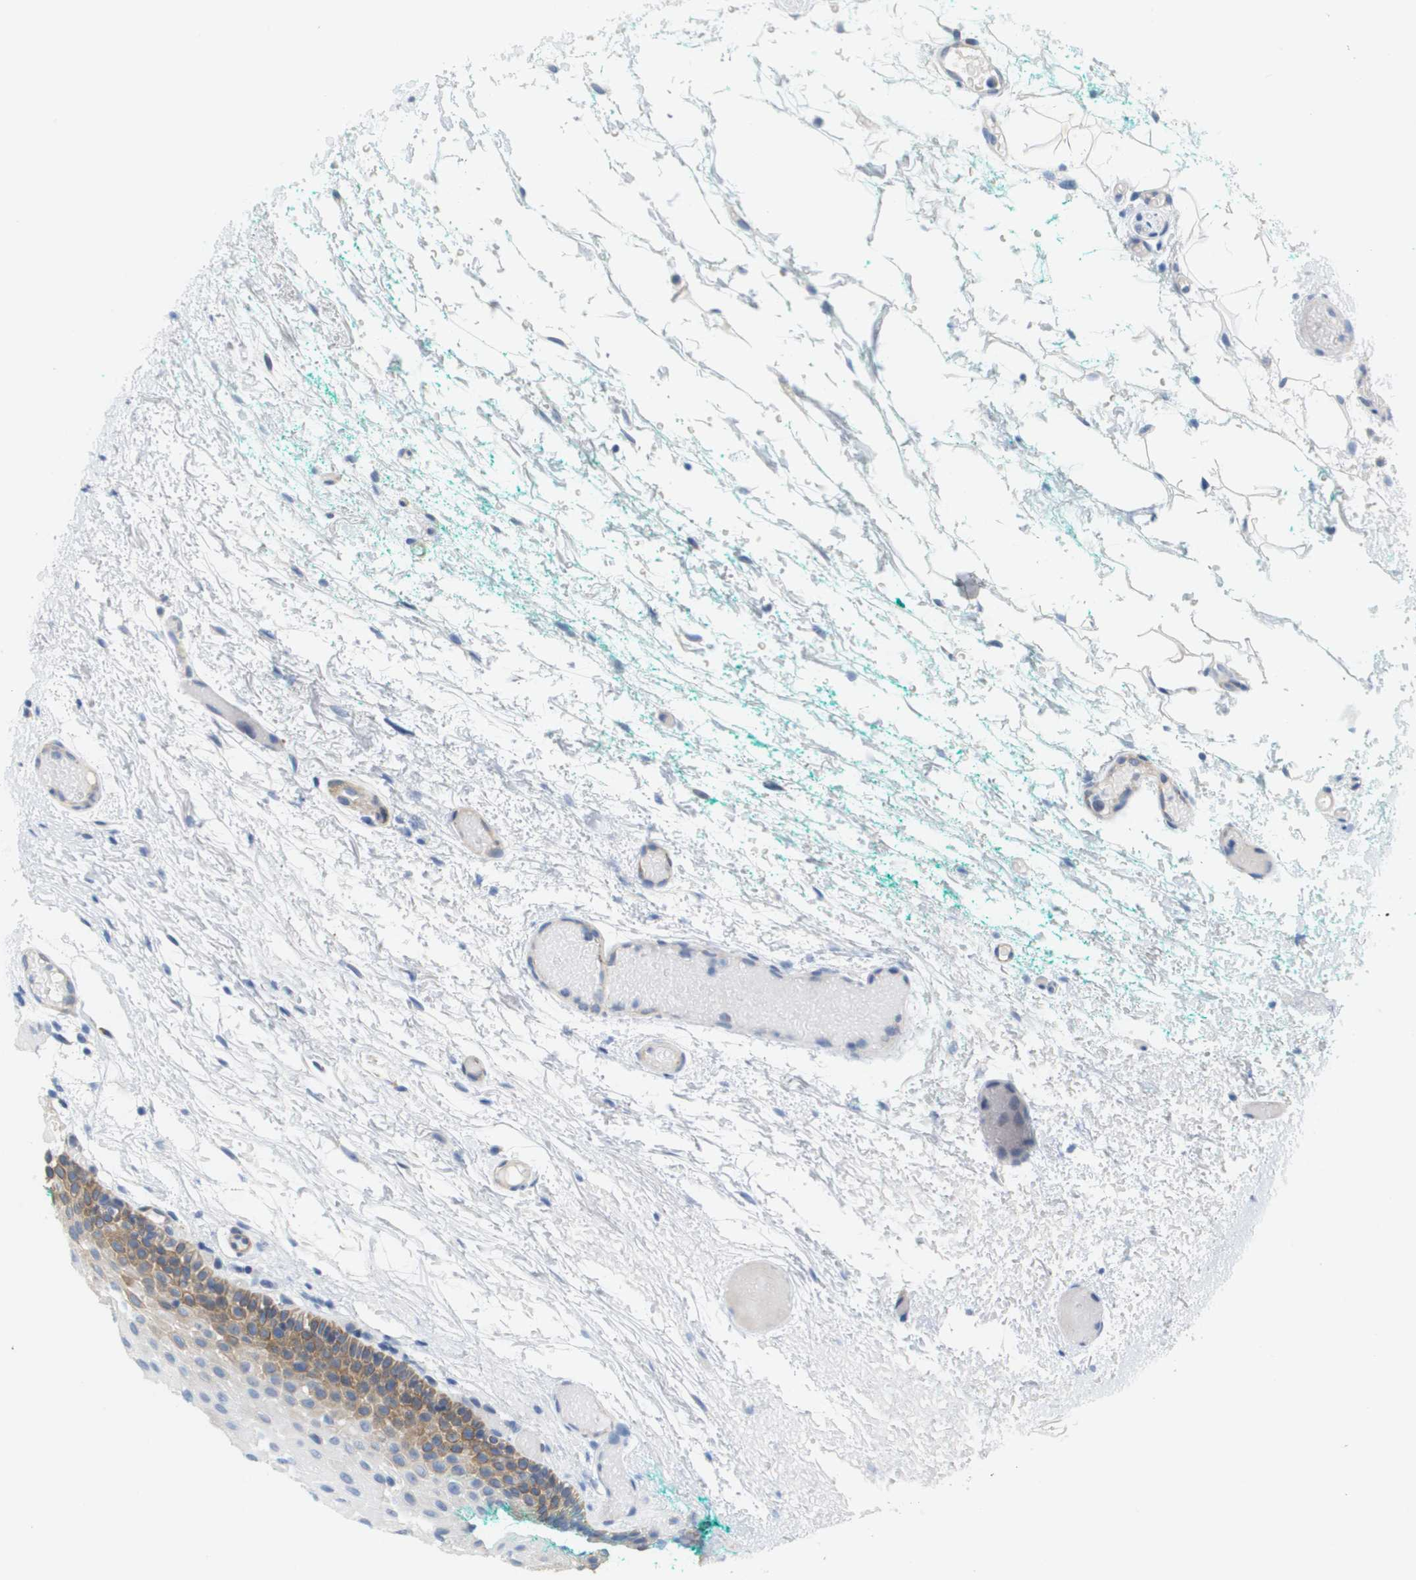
{"staining": {"intensity": "moderate", "quantity": "25%-75%", "location": "cytoplasmic/membranous"}, "tissue": "oral mucosa", "cell_type": "Squamous epithelial cells", "image_type": "normal", "snomed": [{"axis": "morphology", "description": "Normal tissue, NOS"}, {"axis": "morphology", "description": "Squamous cell carcinoma, NOS"}, {"axis": "topography", "description": "Oral tissue"}, {"axis": "topography", "description": "Salivary gland"}, {"axis": "topography", "description": "Head-Neck"}], "caption": "A brown stain shows moderate cytoplasmic/membranous staining of a protein in squamous epithelial cells of unremarkable human oral mucosa.", "gene": "ANGPT2", "patient": {"sex": "female", "age": 62}}